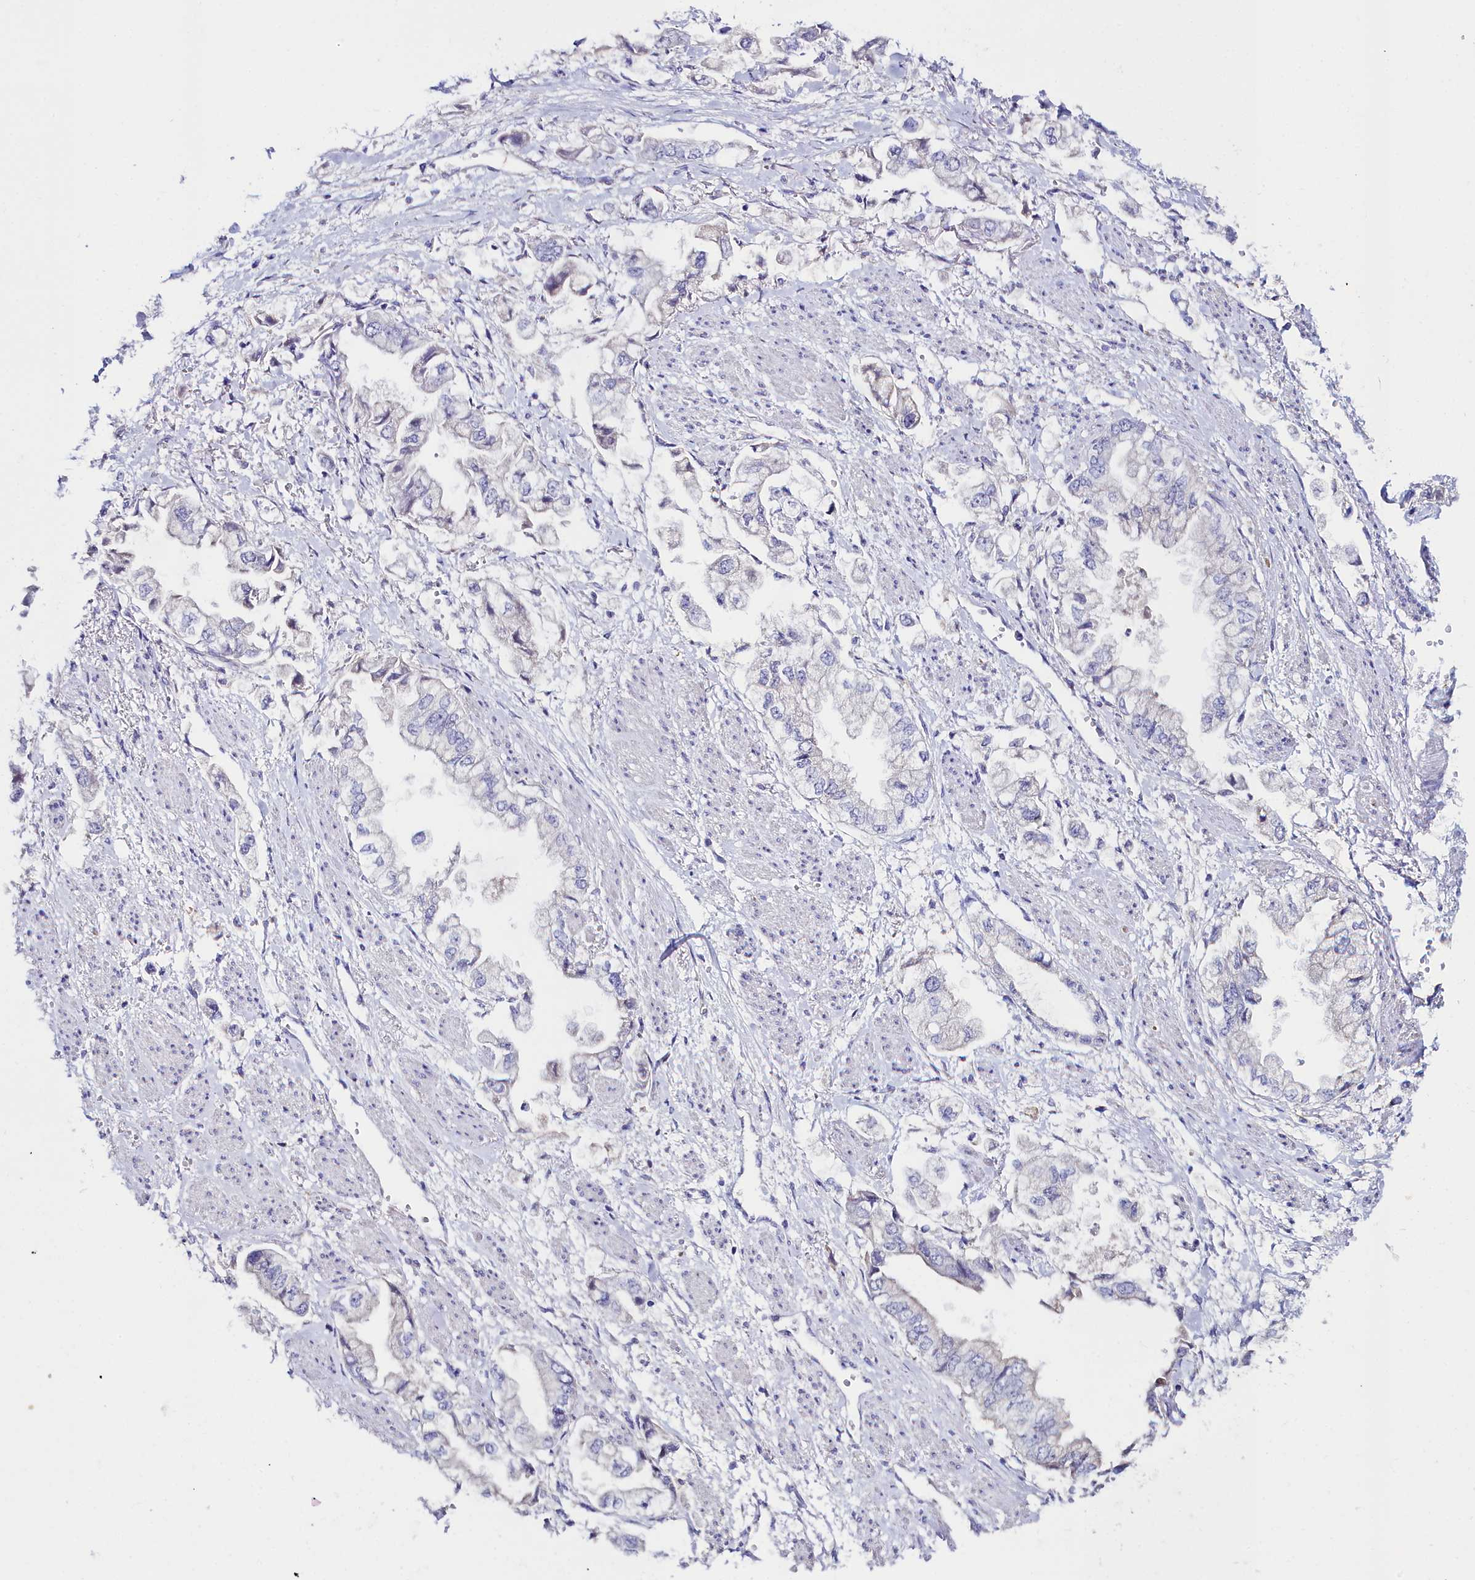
{"staining": {"intensity": "negative", "quantity": "none", "location": "none"}, "tissue": "stomach cancer", "cell_type": "Tumor cells", "image_type": "cancer", "snomed": [{"axis": "morphology", "description": "Adenocarcinoma, NOS"}, {"axis": "topography", "description": "Stomach"}], "caption": "Photomicrograph shows no protein positivity in tumor cells of adenocarcinoma (stomach) tissue.", "gene": "SLC49A3", "patient": {"sex": "male", "age": 62}}